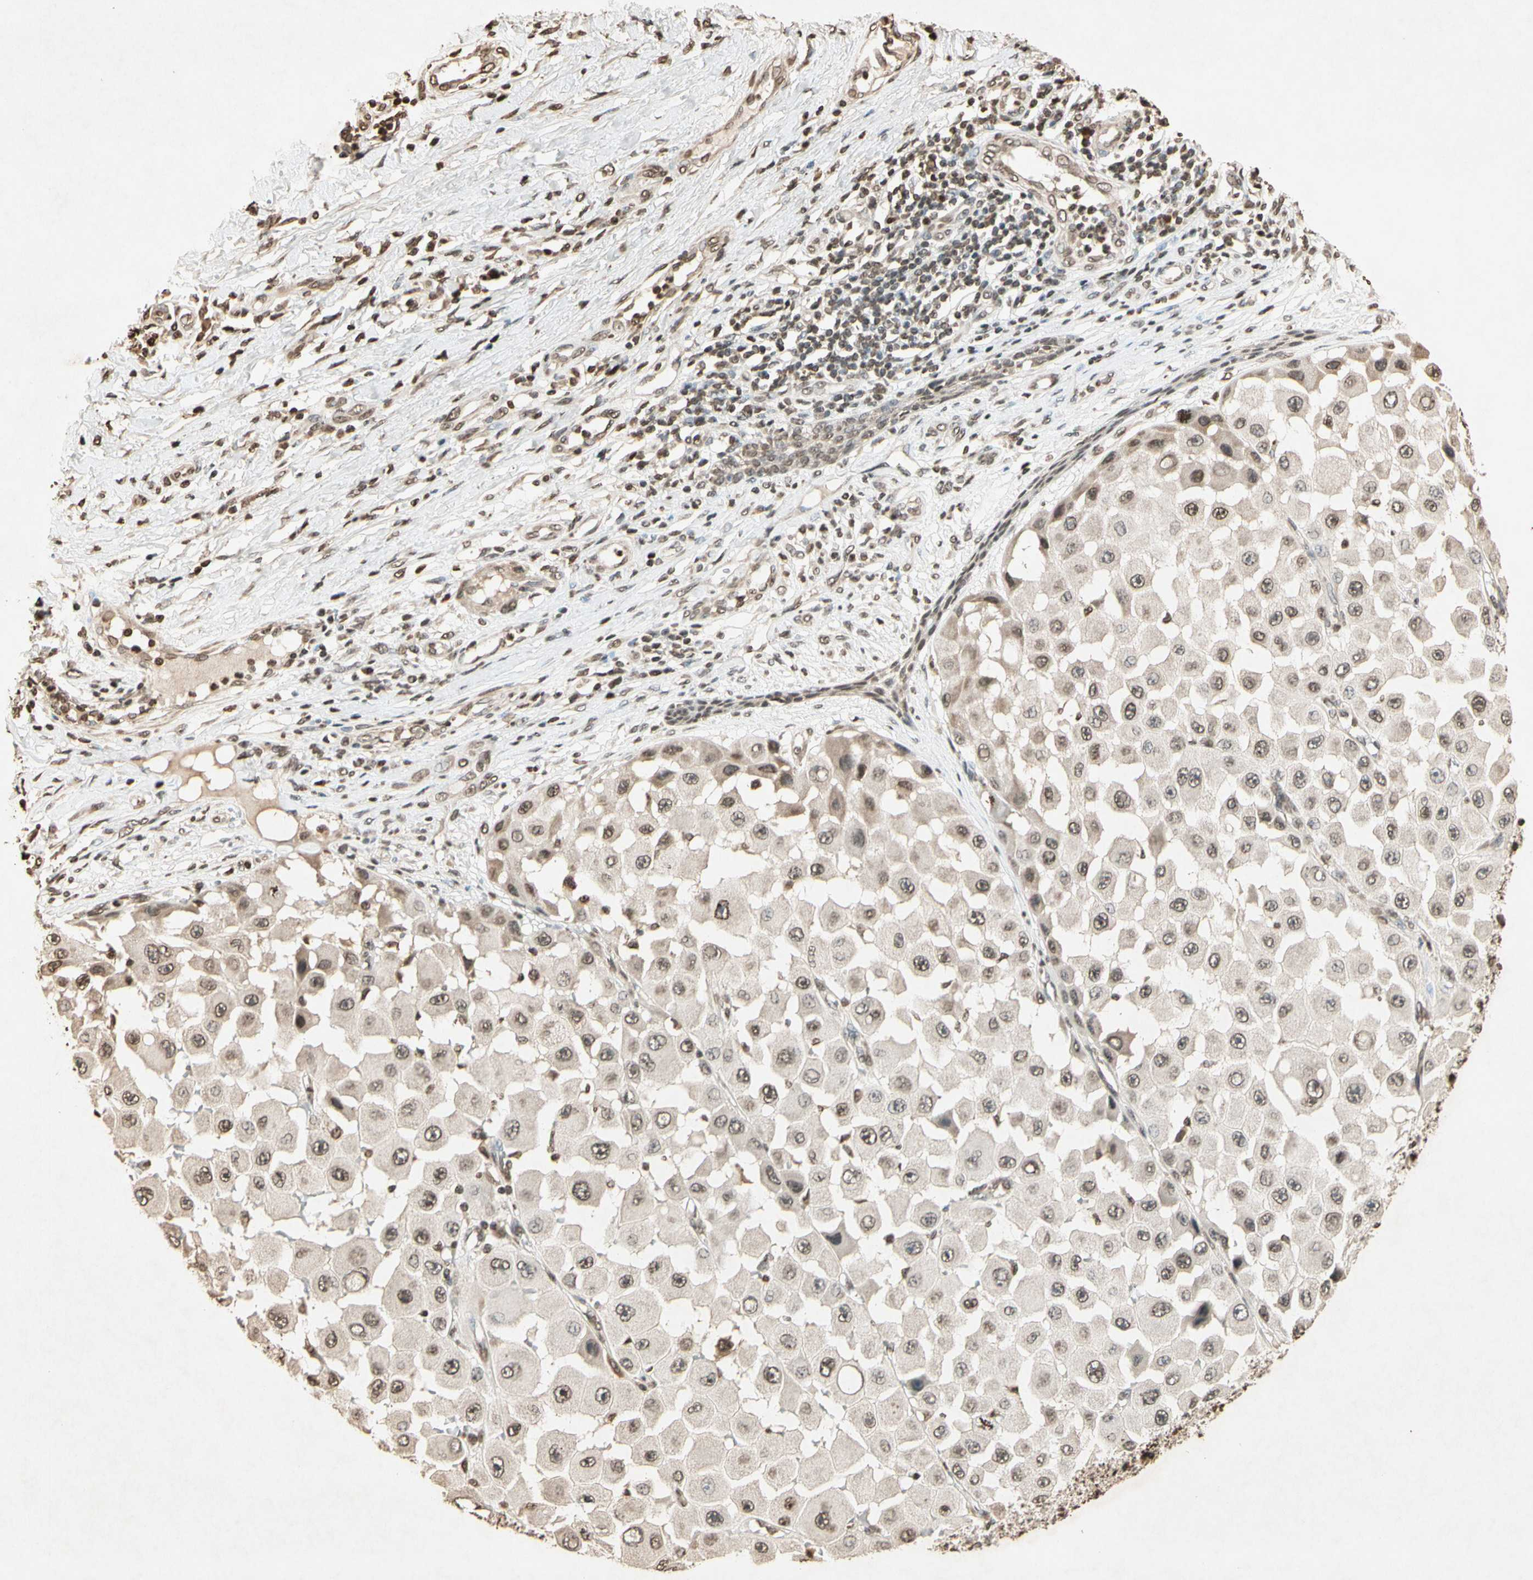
{"staining": {"intensity": "weak", "quantity": ">75%", "location": "cytoplasmic/membranous,nuclear"}, "tissue": "melanoma", "cell_type": "Tumor cells", "image_type": "cancer", "snomed": [{"axis": "morphology", "description": "Malignant melanoma, NOS"}, {"axis": "topography", "description": "Skin"}], "caption": "This photomicrograph displays malignant melanoma stained with immunohistochemistry to label a protein in brown. The cytoplasmic/membranous and nuclear of tumor cells show weak positivity for the protein. Nuclei are counter-stained blue.", "gene": "TOP1", "patient": {"sex": "female", "age": 81}}